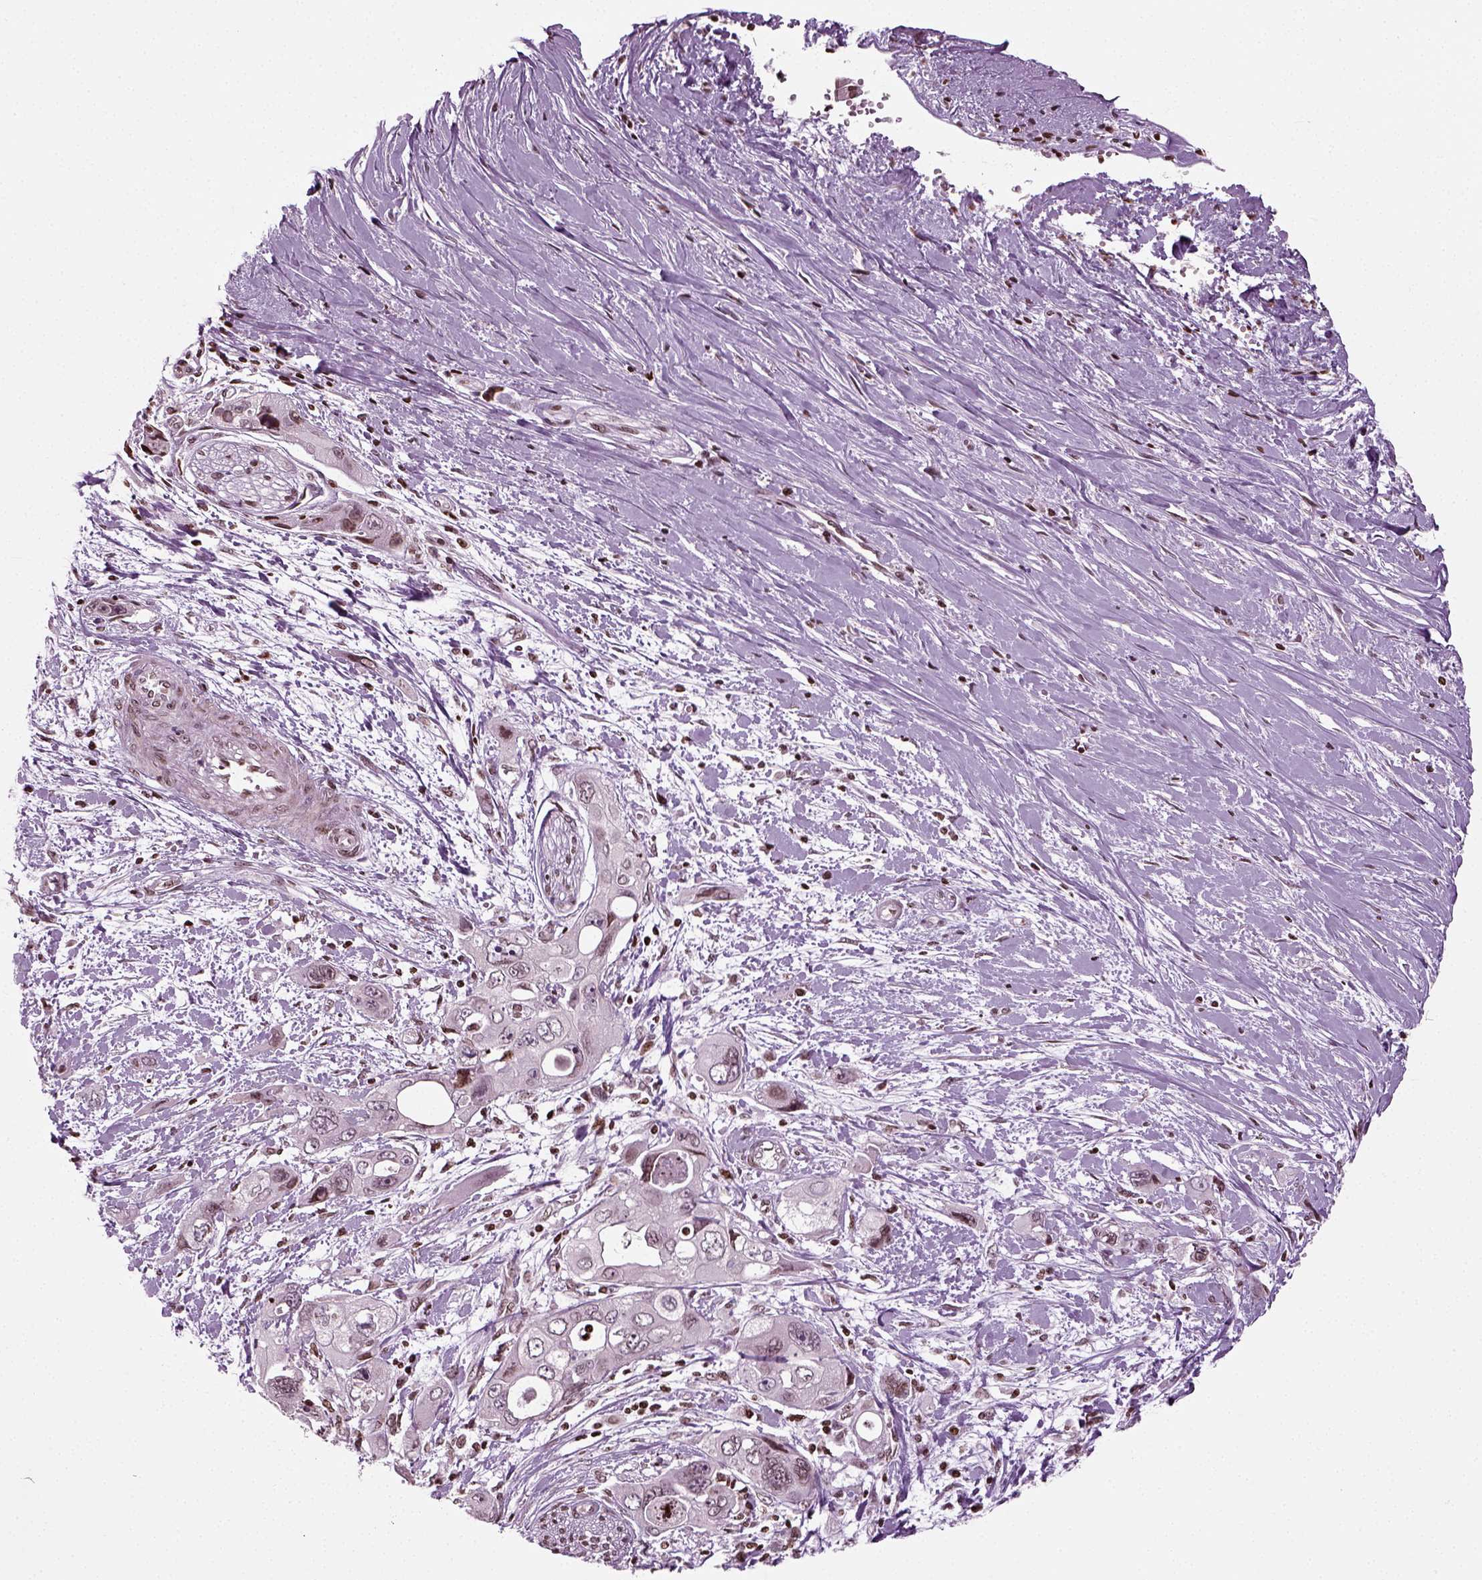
{"staining": {"intensity": "negative", "quantity": "none", "location": "none"}, "tissue": "pancreatic cancer", "cell_type": "Tumor cells", "image_type": "cancer", "snomed": [{"axis": "morphology", "description": "Adenocarcinoma, NOS"}, {"axis": "topography", "description": "Pancreas"}], "caption": "Human pancreatic adenocarcinoma stained for a protein using IHC reveals no staining in tumor cells.", "gene": "HEYL", "patient": {"sex": "male", "age": 47}}